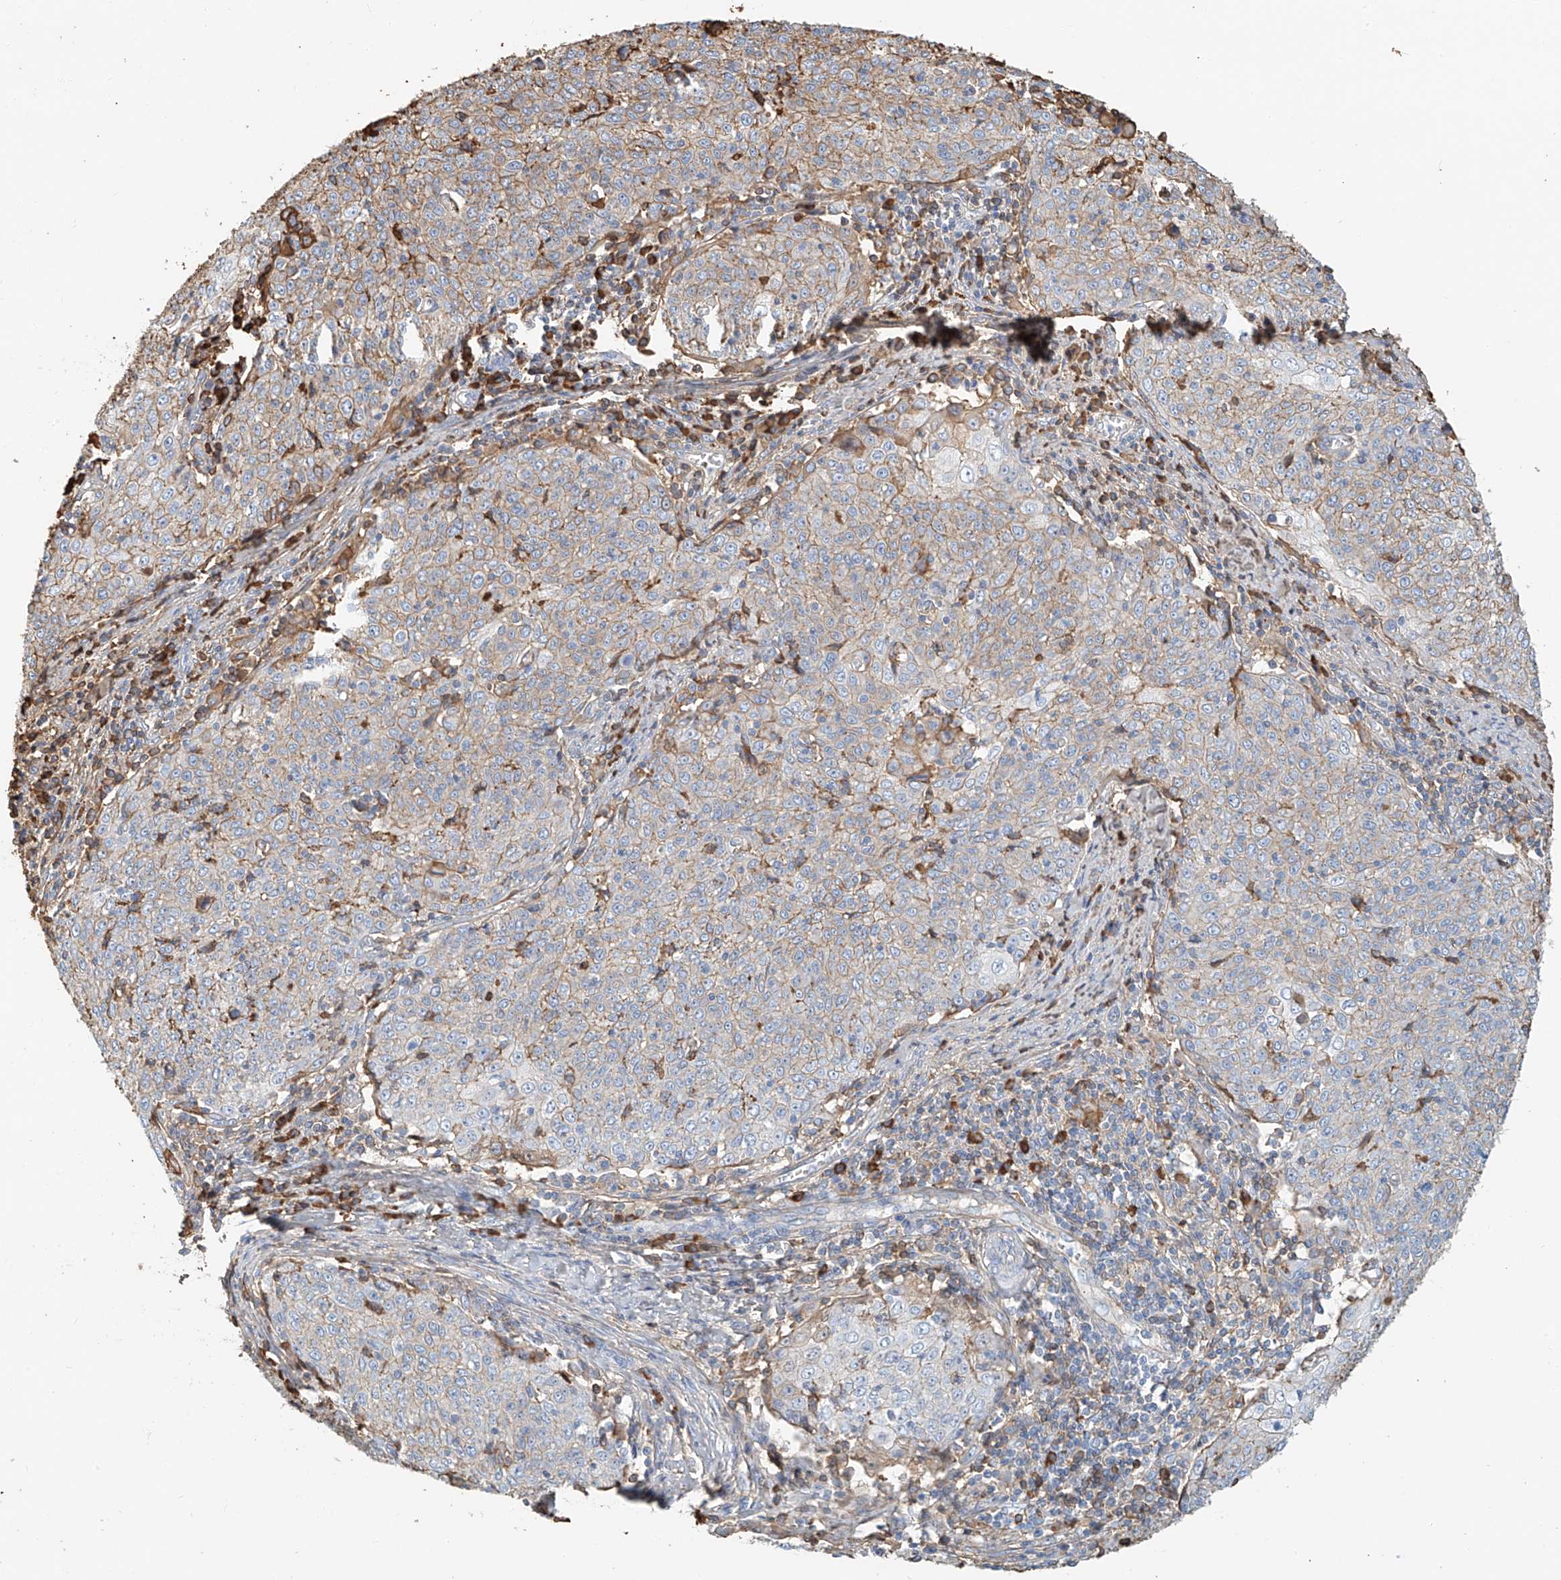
{"staining": {"intensity": "moderate", "quantity": "<25%", "location": "cytoplasmic/membranous"}, "tissue": "cervical cancer", "cell_type": "Tumor cells", "image_type": "cancer", "snomed": [{"axis": "morphology", "description": "Squamous cell carcinoma, NOS"}, {"axis": "topography", "description": "Cervix"}], "caption": "IHC image of neoplastic tissue: cervical cancer (squamous cell carcinoma) stained using IHC demonstrates low levels of moderate protein expression localized specifically in the cytoplasmic/membranous of tumor cells, appearing as a cytoplasmic/membranous brown color.", "gene": "ZFP30", "patient": {"sex": "female", "age": 48}}